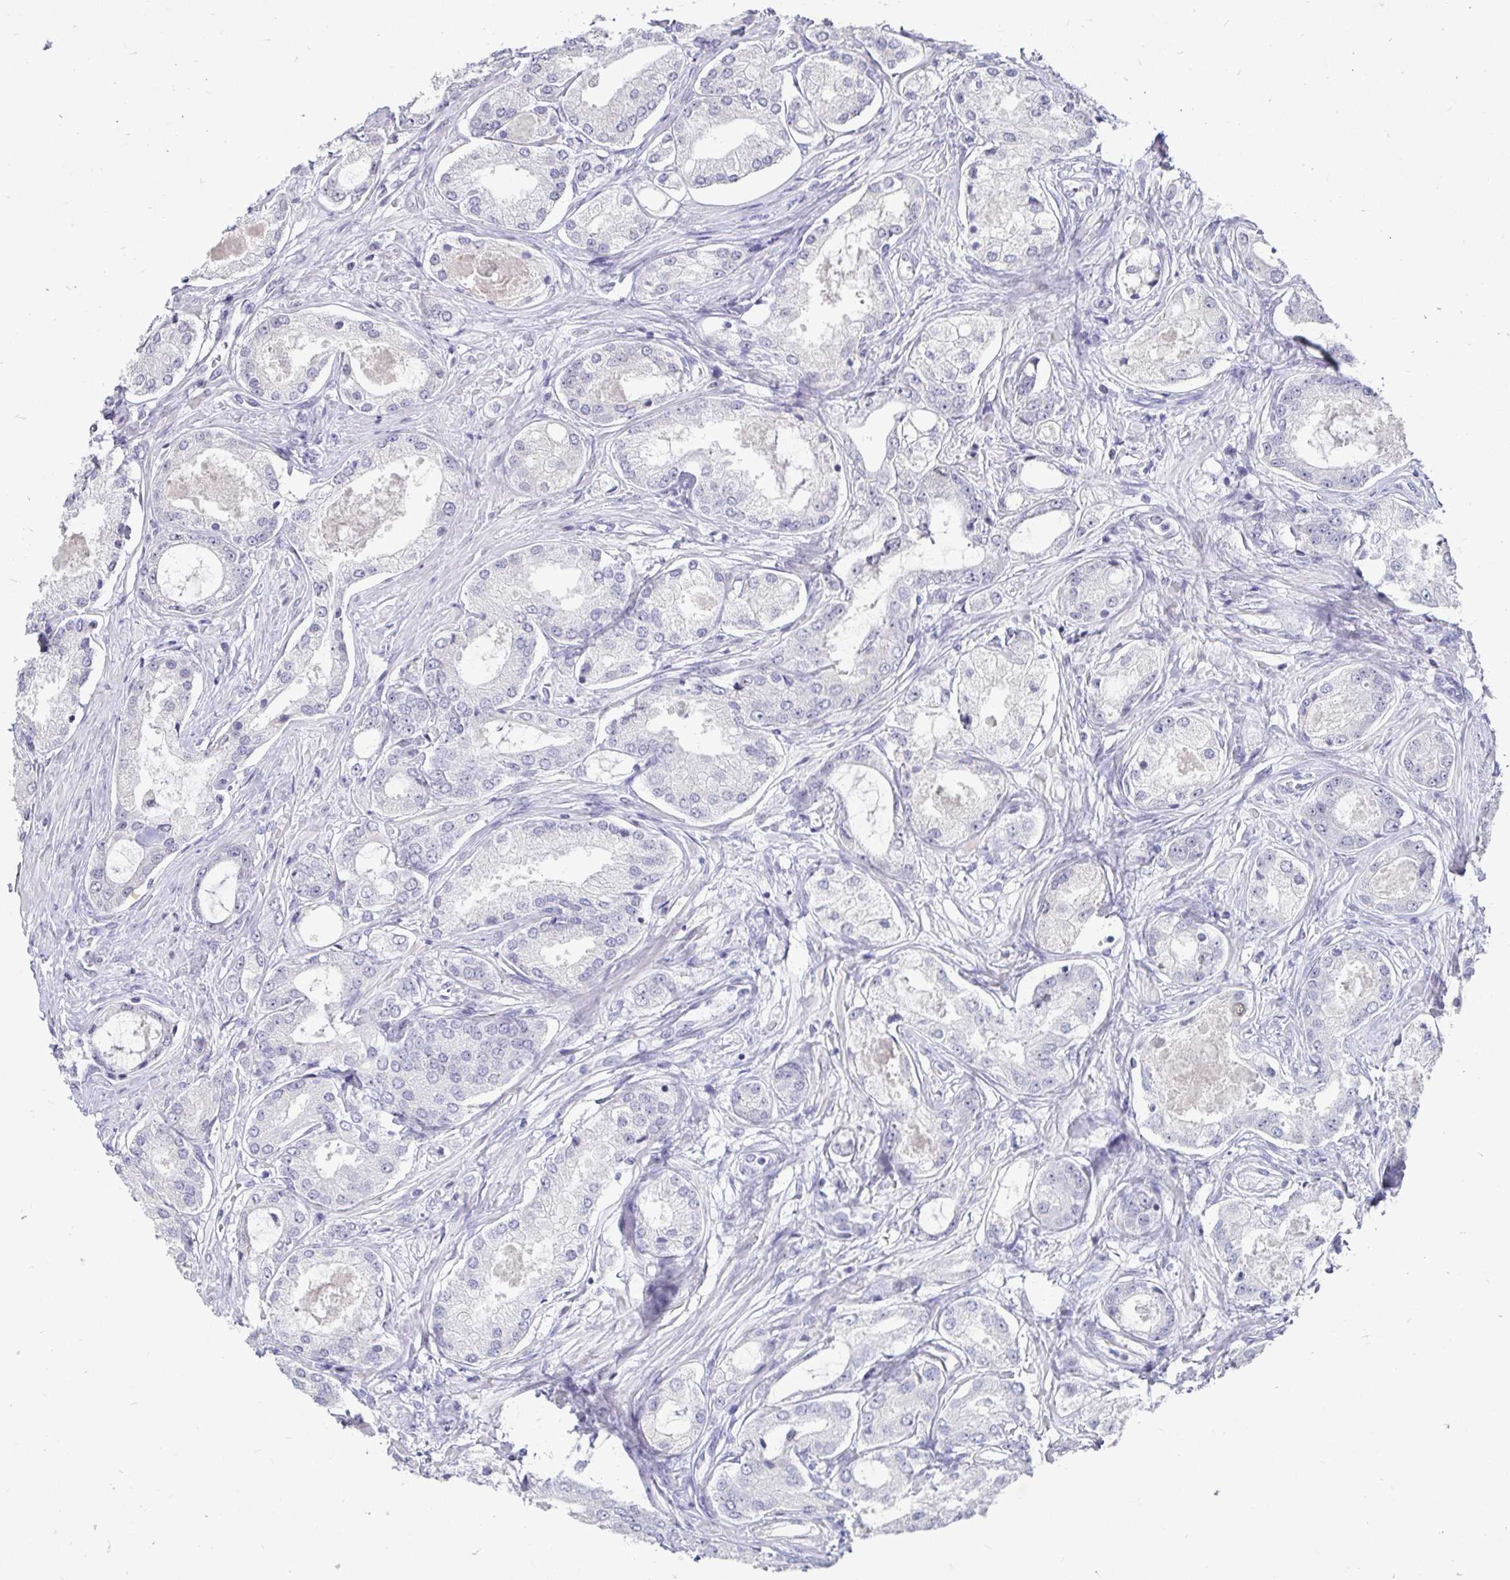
{"staining": {"intensity": "negative", "quantity": "none", "location": "none"}, "tissue": "prostate cancer", "cell_type": "Tumor cells", "image_type": "cancer", "snomed": [{"axis": "morphology", "description": "Adenocarcinoma, Low grade"}, {"axis": "topography", "description": "Prostate"}], "caption": "Photomicrograph shows no protein expression in tumor cells of prostate cancer tissue. (Stains: DAB (3,3'-diaminobenzidine) immunohistochemistry with hematoxylin counter stain, Microscopy: brightfield microscopy at high magnification).", "gene": "ANLN", "patient": {"sex": "male", "age": 68}}